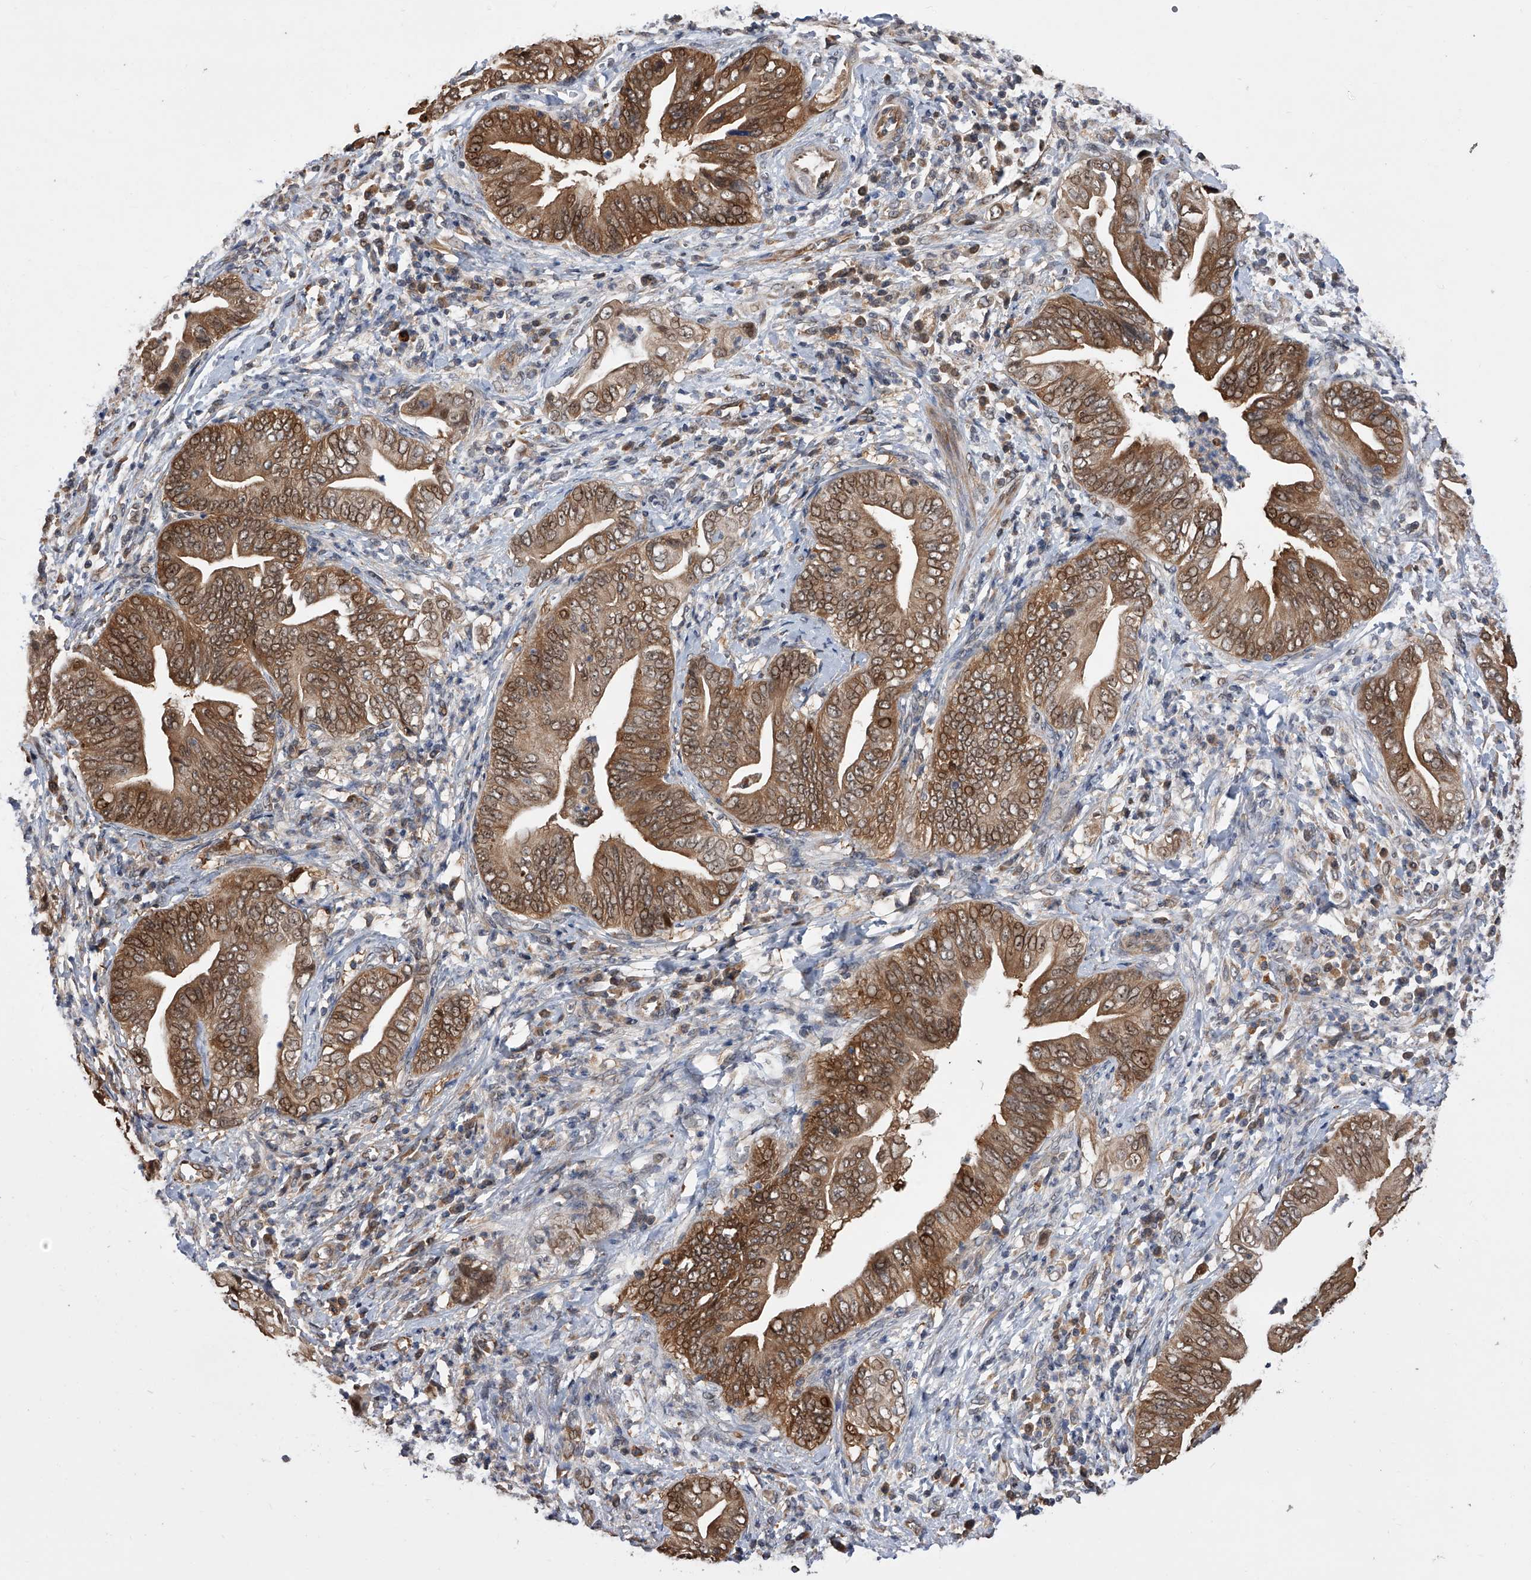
{"staining": {"intensity": "moderate", "quantity": ">75%", "location": "cytoplasmic/membranous,nuclear"}, "tissue": "pancreatic cancer", "cell_type": "Tumor cells", "image_type": "cancer", "snomed": [{"axis": "morphology", "description": "Adenocarcinoma, NOS"}, {"axis": "topography", "description": "Pancreas"}], "caption": "Approximately >75% of tumor cells in adenocarcinoma (pancreatic) exhibit moderate cytoplasmic/membranous and nuclear protein positivity as visualized by brown immunohistochemical staining.", "gene": "GMDS", "patient": {"sex": "male", "age": 75}}